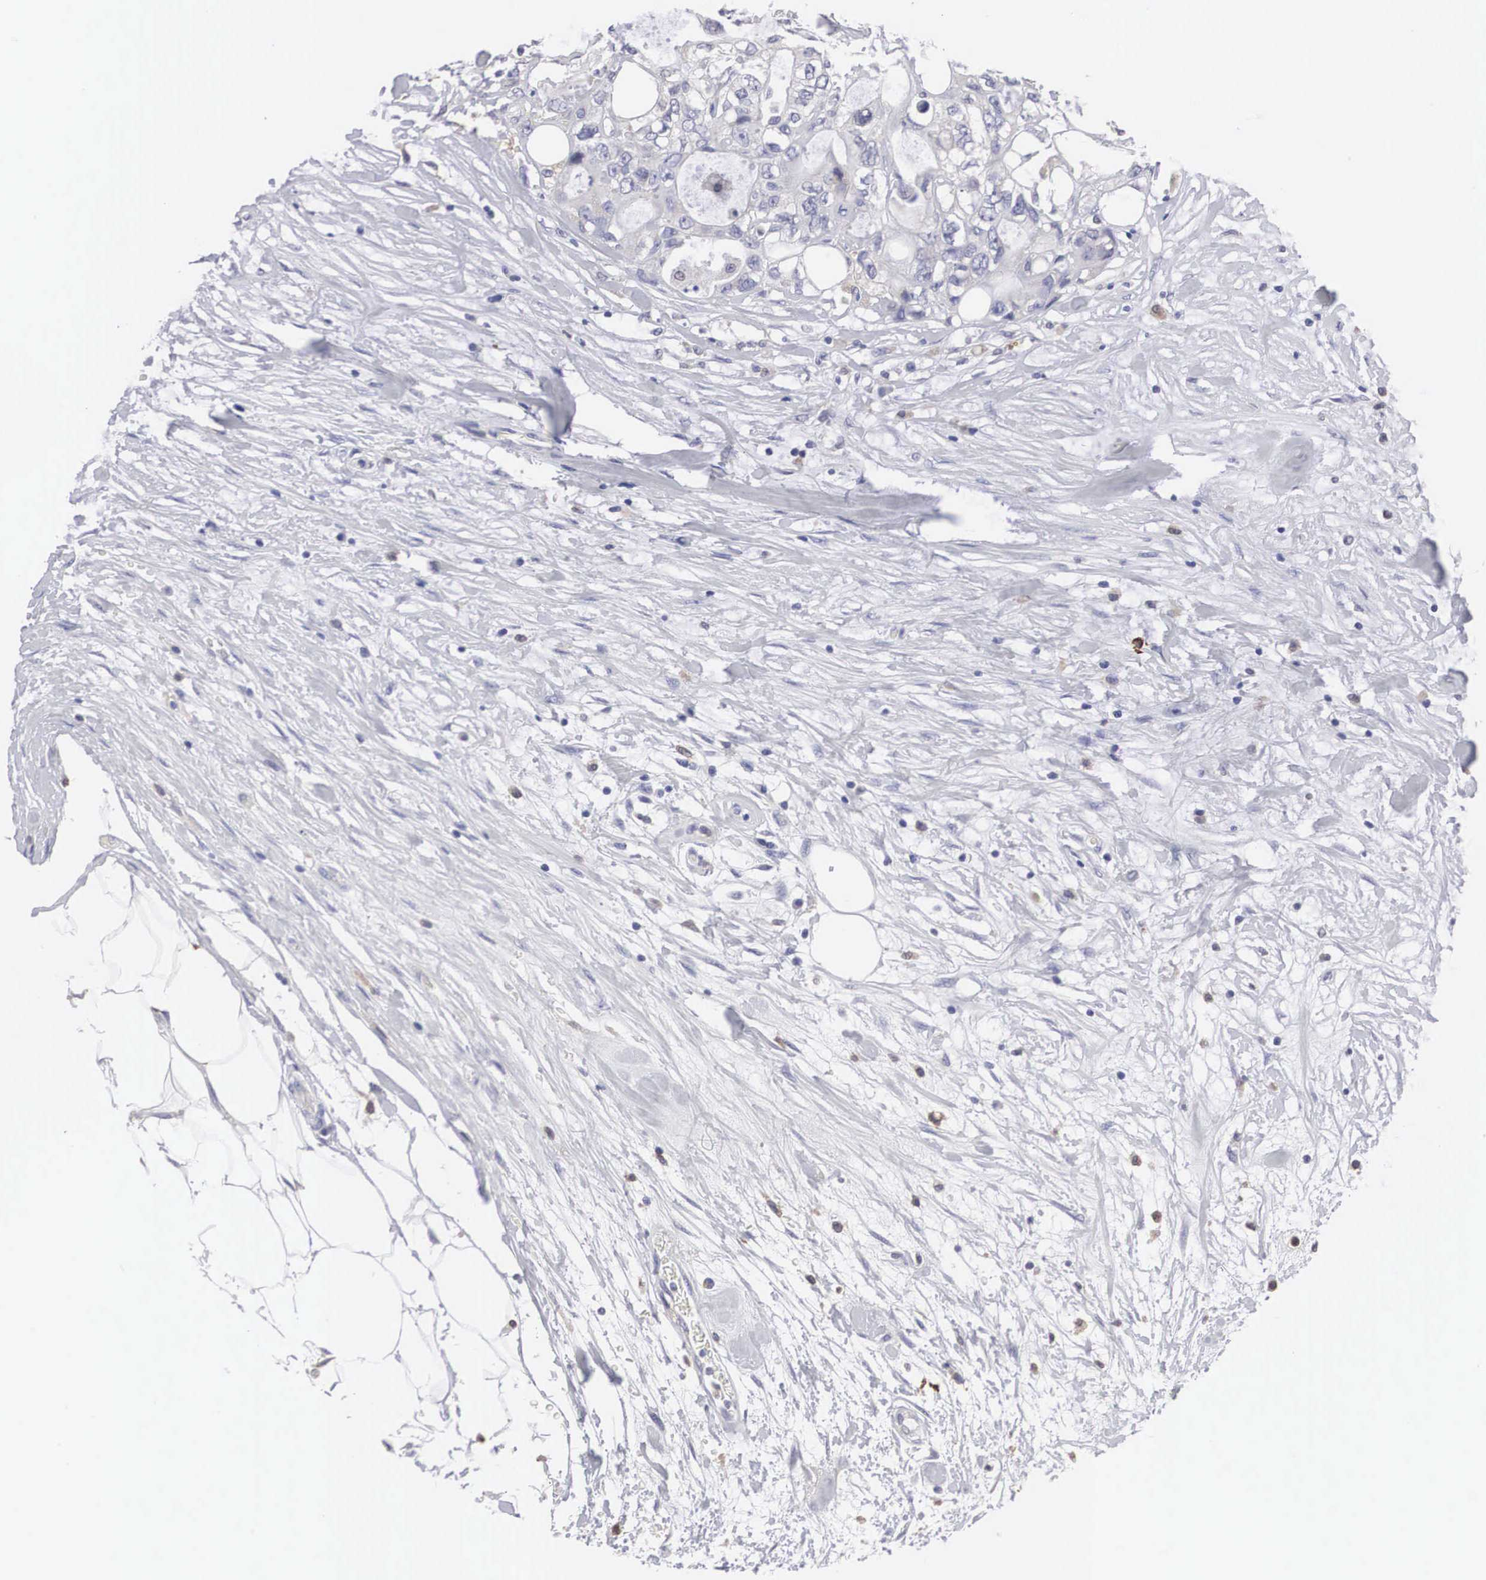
{"staining": {"intensity": "negative", "quantity": "none", "location": "none"}, "tissue": "colorectal cancer", "cell_type": "Tumor cells", "image_type": "cancer", "snomed": [{"axis": "morphology", "description": "Adenocarcinoma, NOS"}, {"axis": "topography", "description": "Rectum"}], "caption": "High power microscopy photomicrograph of an immunohistochemistry (IHC) histopathology image of colorectal adenocarcinoma, revealing no significant staining in tumor cells.", "gene": "HMOX1", "patient": {"sex": "female", "age": 57}}